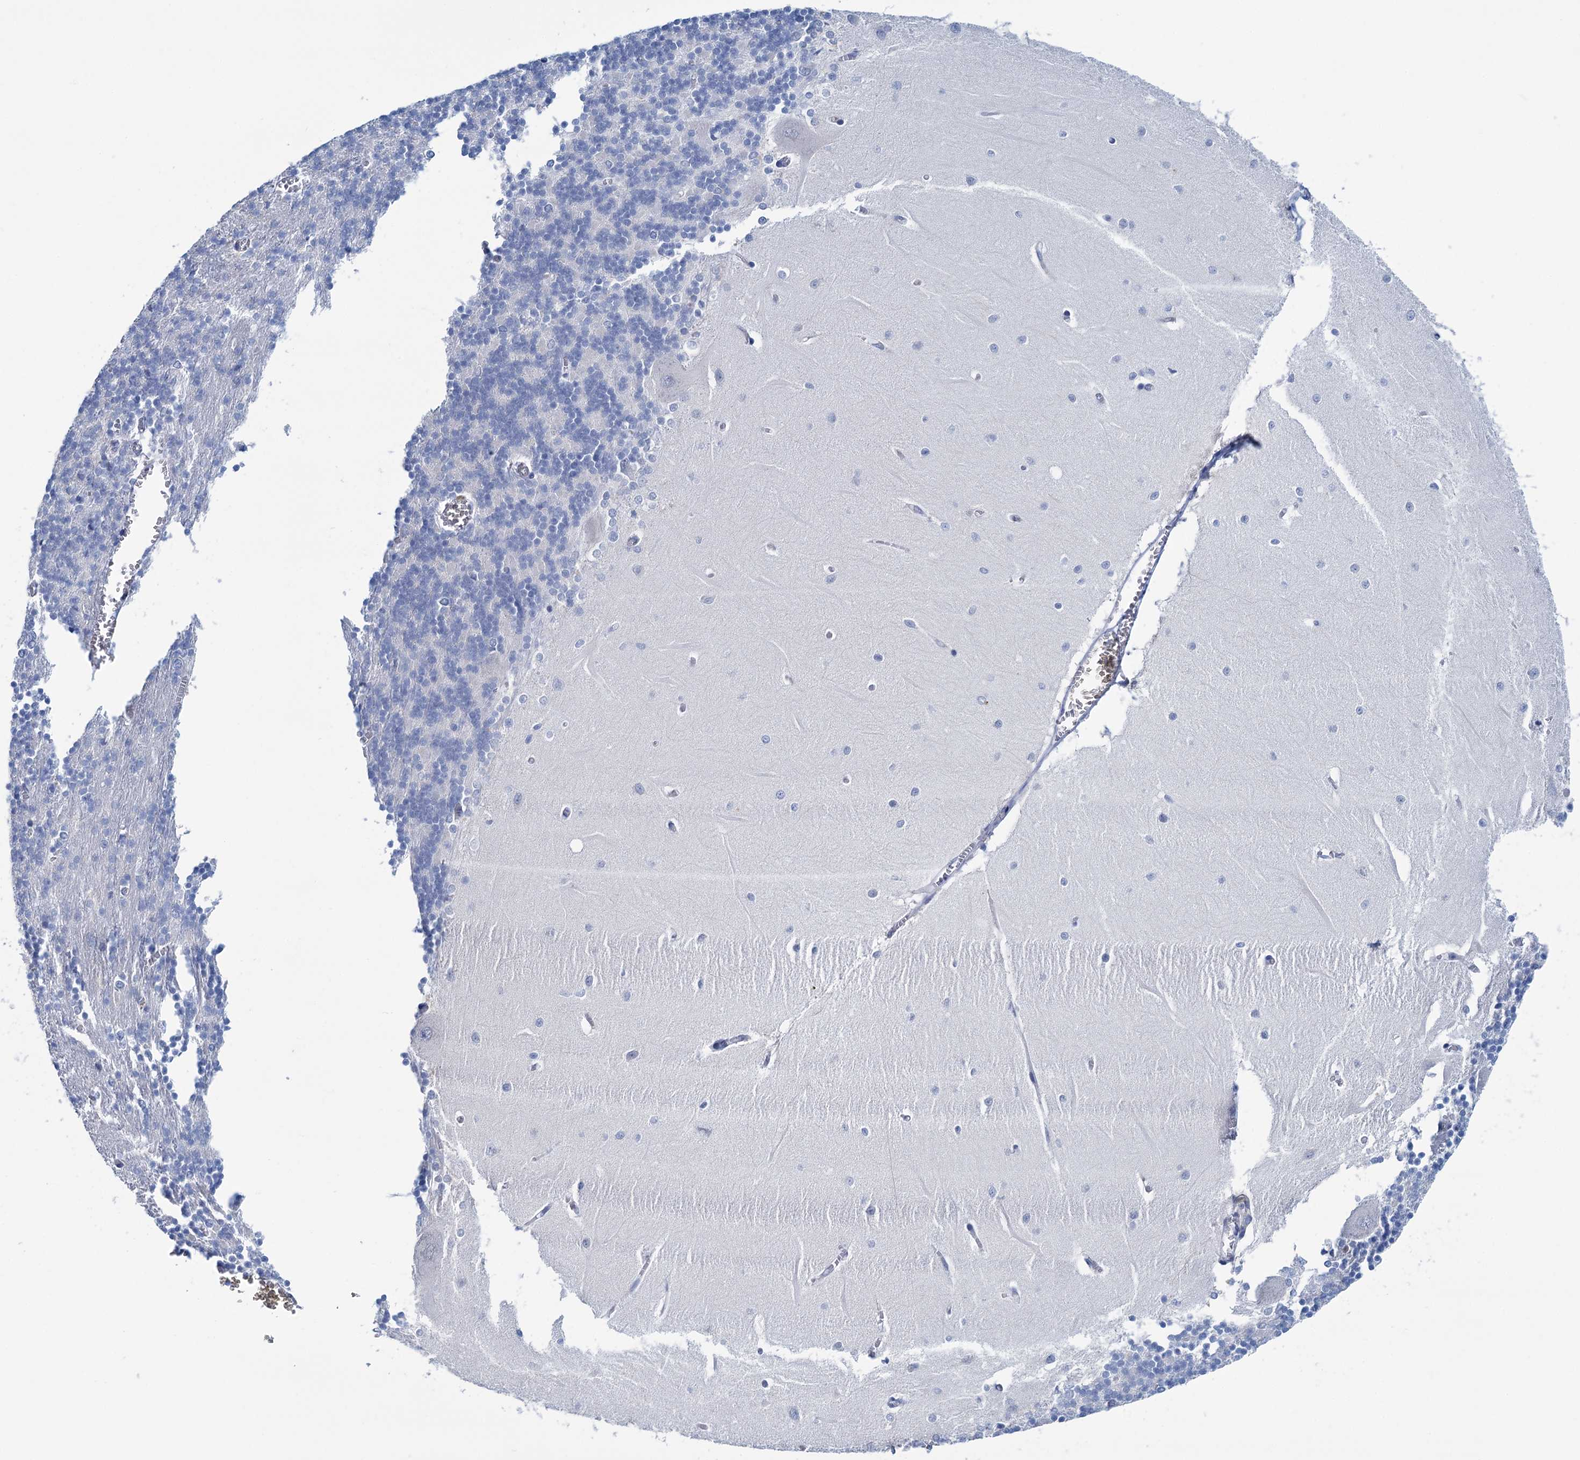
{"staining": {"intensity": "negative", "quantity": "none", "location": "none"}, "tissue": "cerebellum", "cell_type": "Cells in granular layer", "image_type": "normal", "snomed": [{"axis": "morphology", "description": "Normal tissue, NOS"}, {"axis": "topography", "description": "Cerebellum"}], "caption": "Cerebellum was stained to show a protein in brown. There is no significant staining in cells in granular layer. (DAB immunohistochemistry (IHC) visualized using brightfield microscopy, high magnification).", "gene": "MYOZ3", "patient": {"sex": "male", "age": 37}}